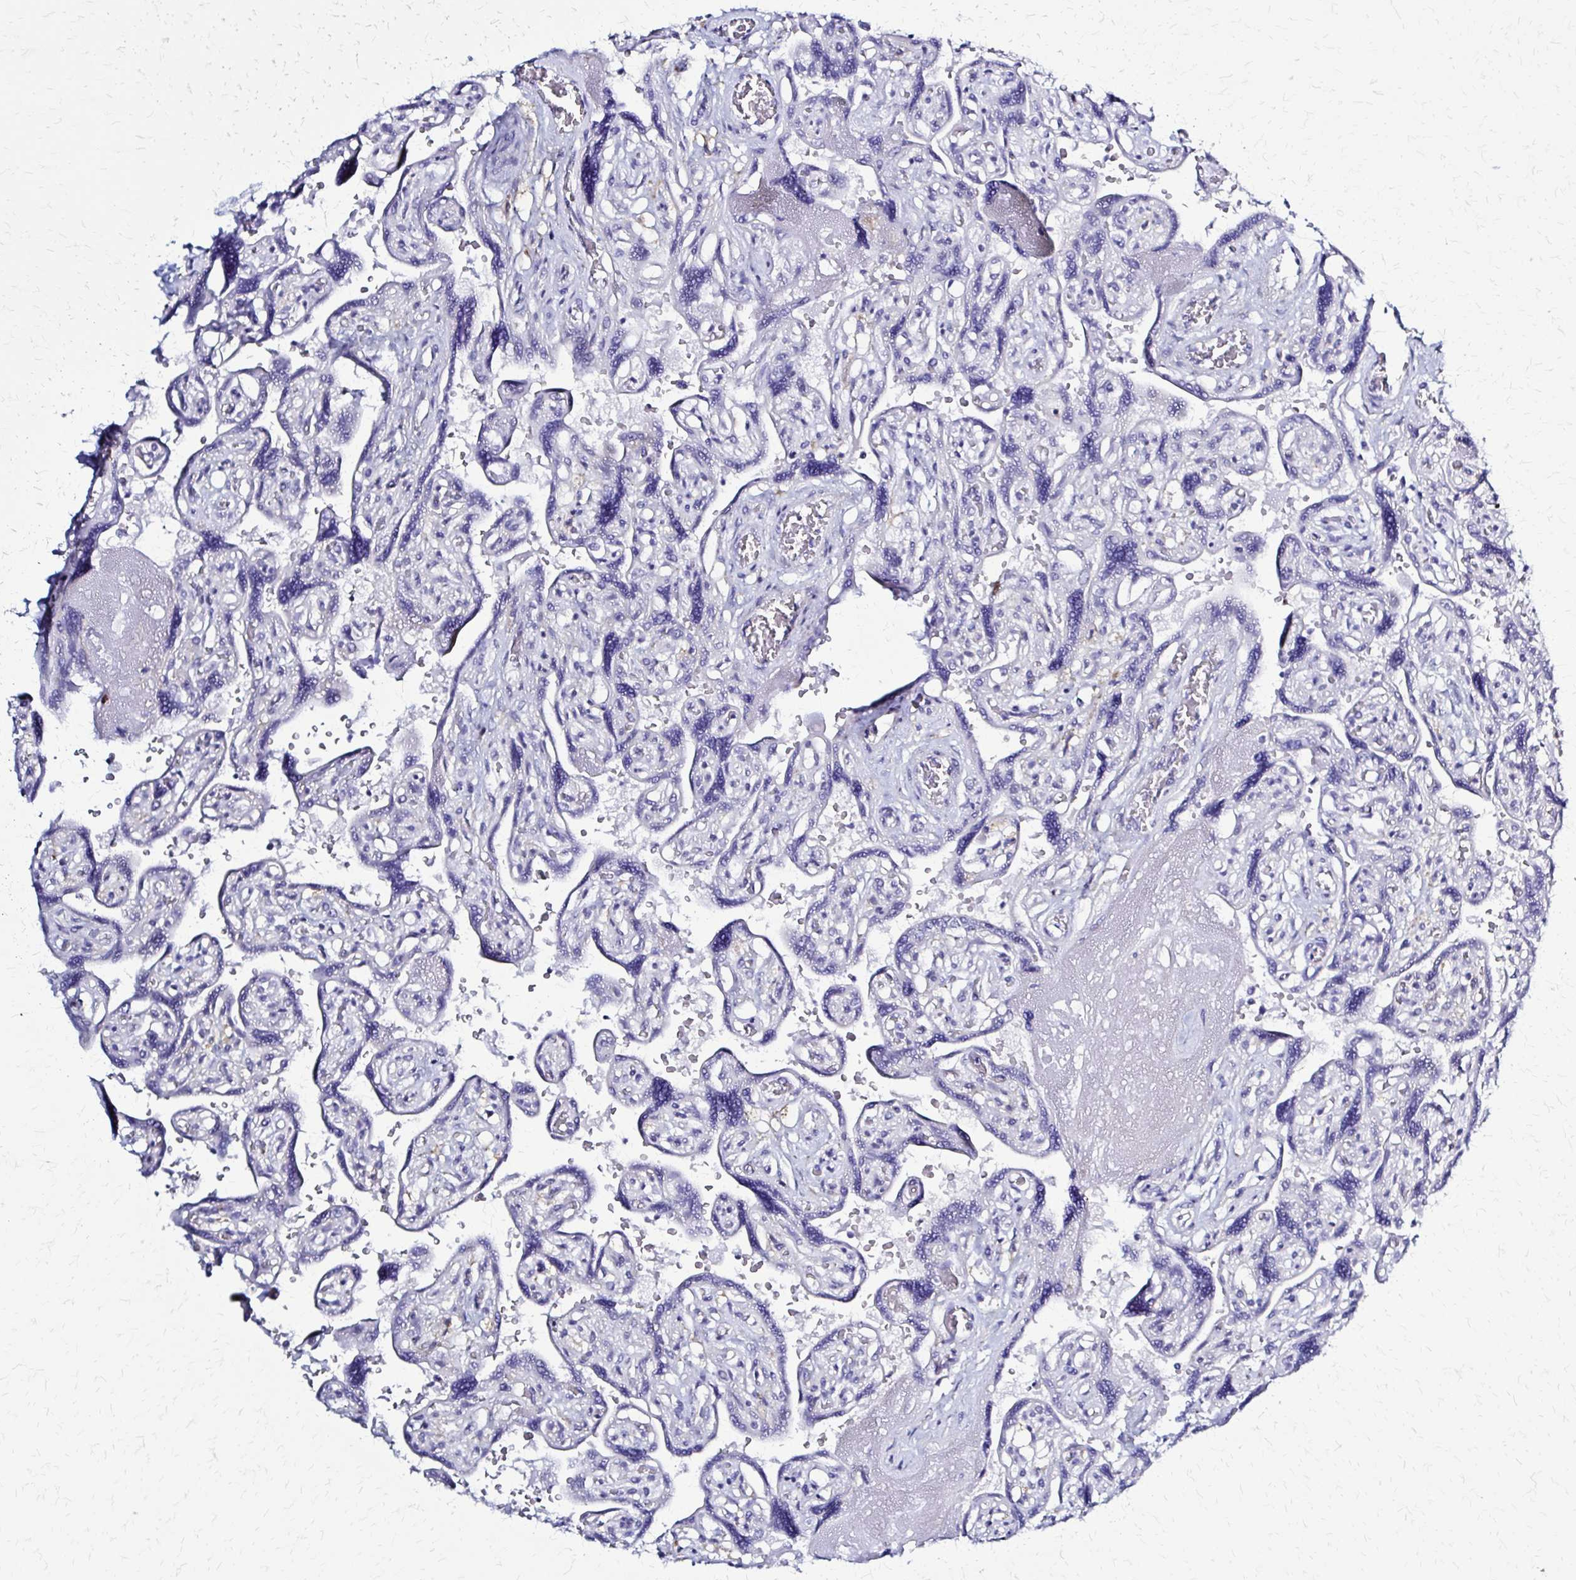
{"staining": {"intensity": "negative", "quantity": "none", "location": "none"}, "tissue": "placenta", "cell_type": "Decidual cells", "image_type": "normal", "snomed": [{"axis": "morphology", "description": "Normal tissue, NOS"}, {"axis": "topography", "description": "Placenta"}], "caption": "DAB (3,3'-diaminobenzidine) immunohistochemical staining of normal human placenta reveals no significant positivity in decidual cells.", "gene": "RHOBTB2", "patient": {"sex": "female", "age": 32}}